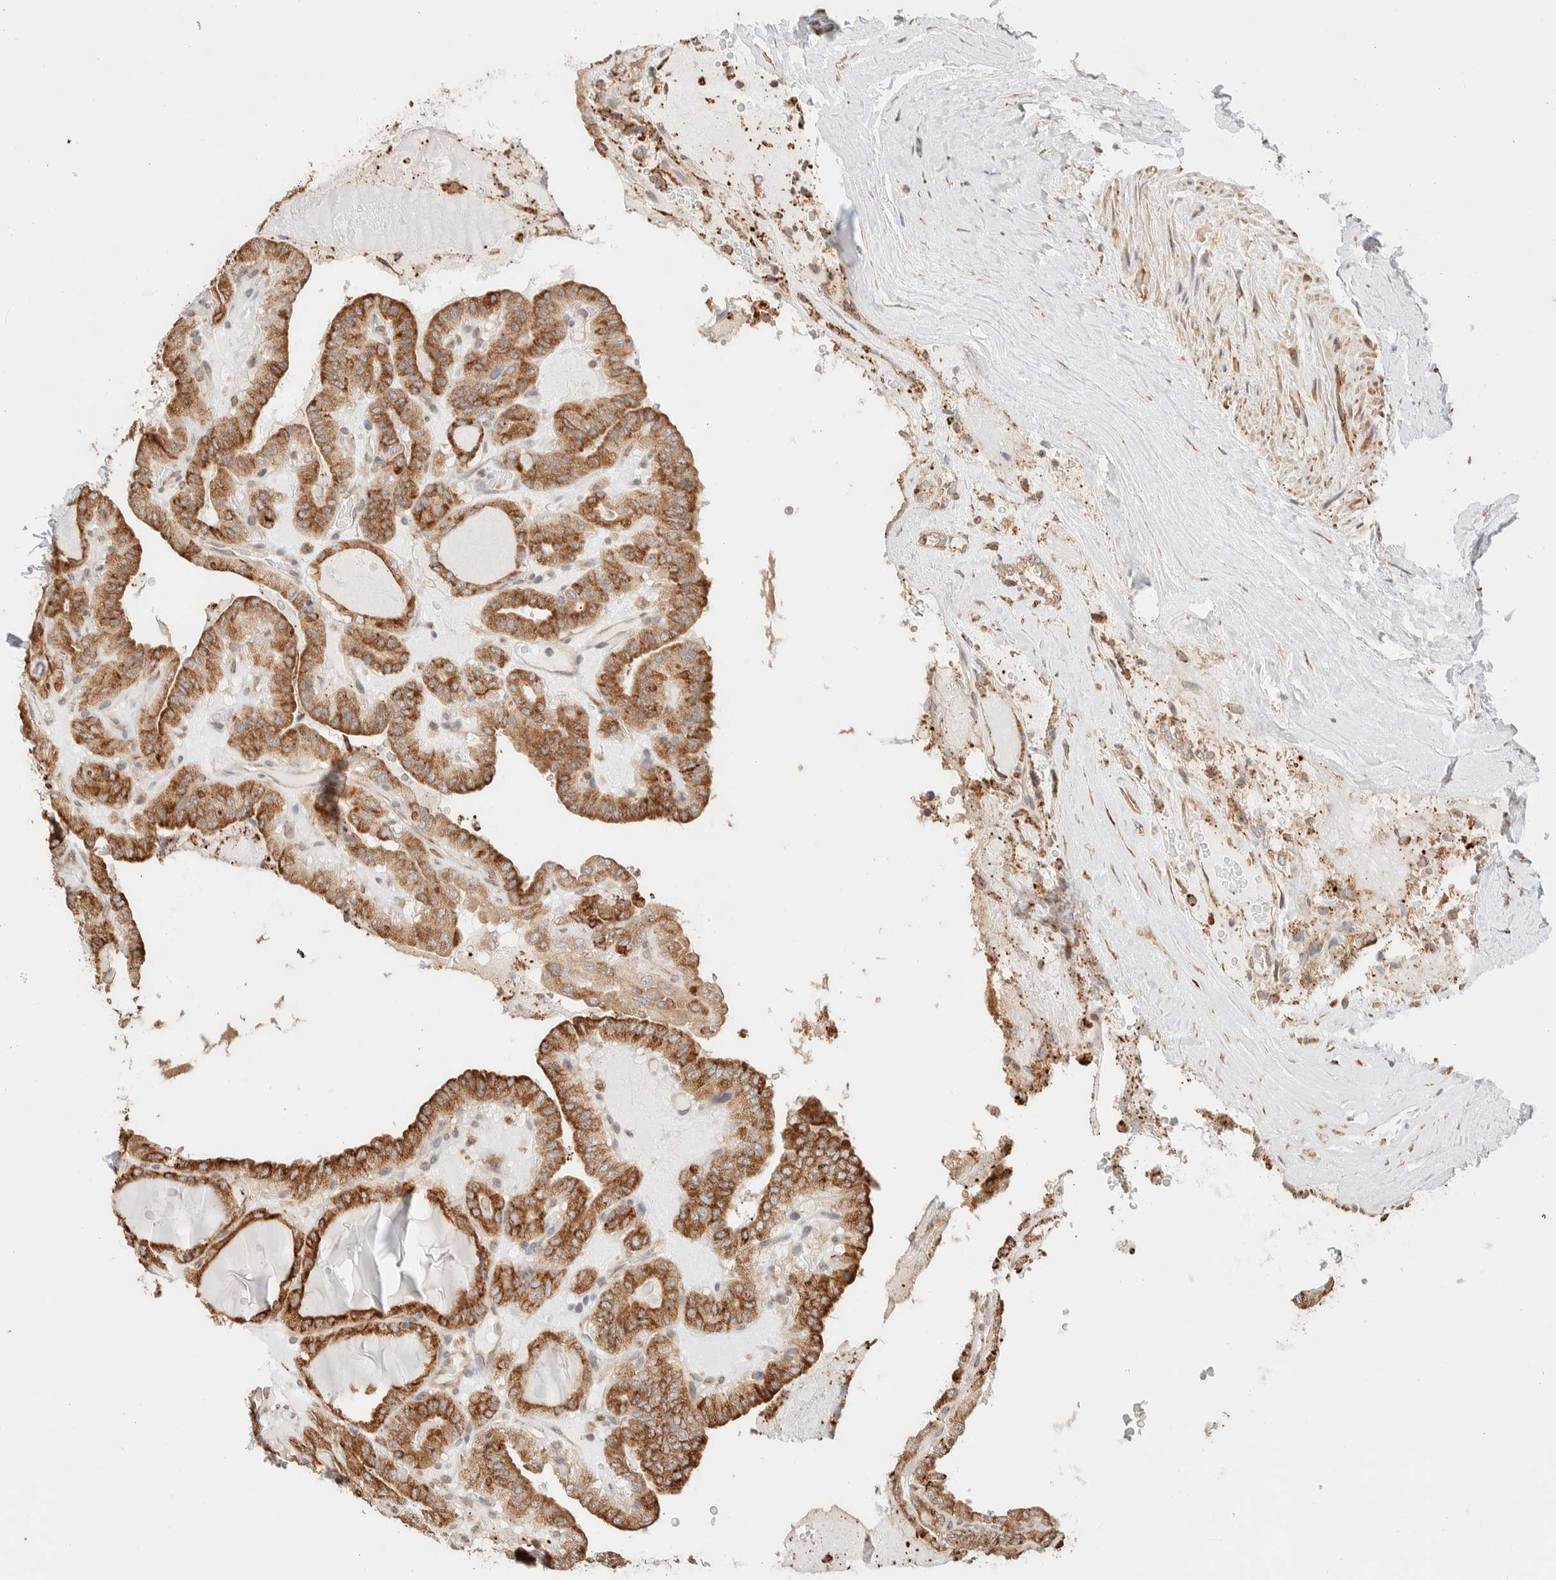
{"staining": {"intensity": "strong", "quantity": ">75%", "location": "cytoplasmic/membranous"}, "tissue": "thyroid cancer", "cell_type": "Tumor cells", "image_type": "cancer", "snomed": [{"axis": "morphology", "description": "Papillary adenocarcinoma, NOS"}, {"axis": "topography", "description": "Thyroid gland"}], "caption": "Human thyroid cancer stained with a protein marker shows strong staining in tumor cells.", "gene": "INTS1", "patient": {"sex": "male", "age": 77}}